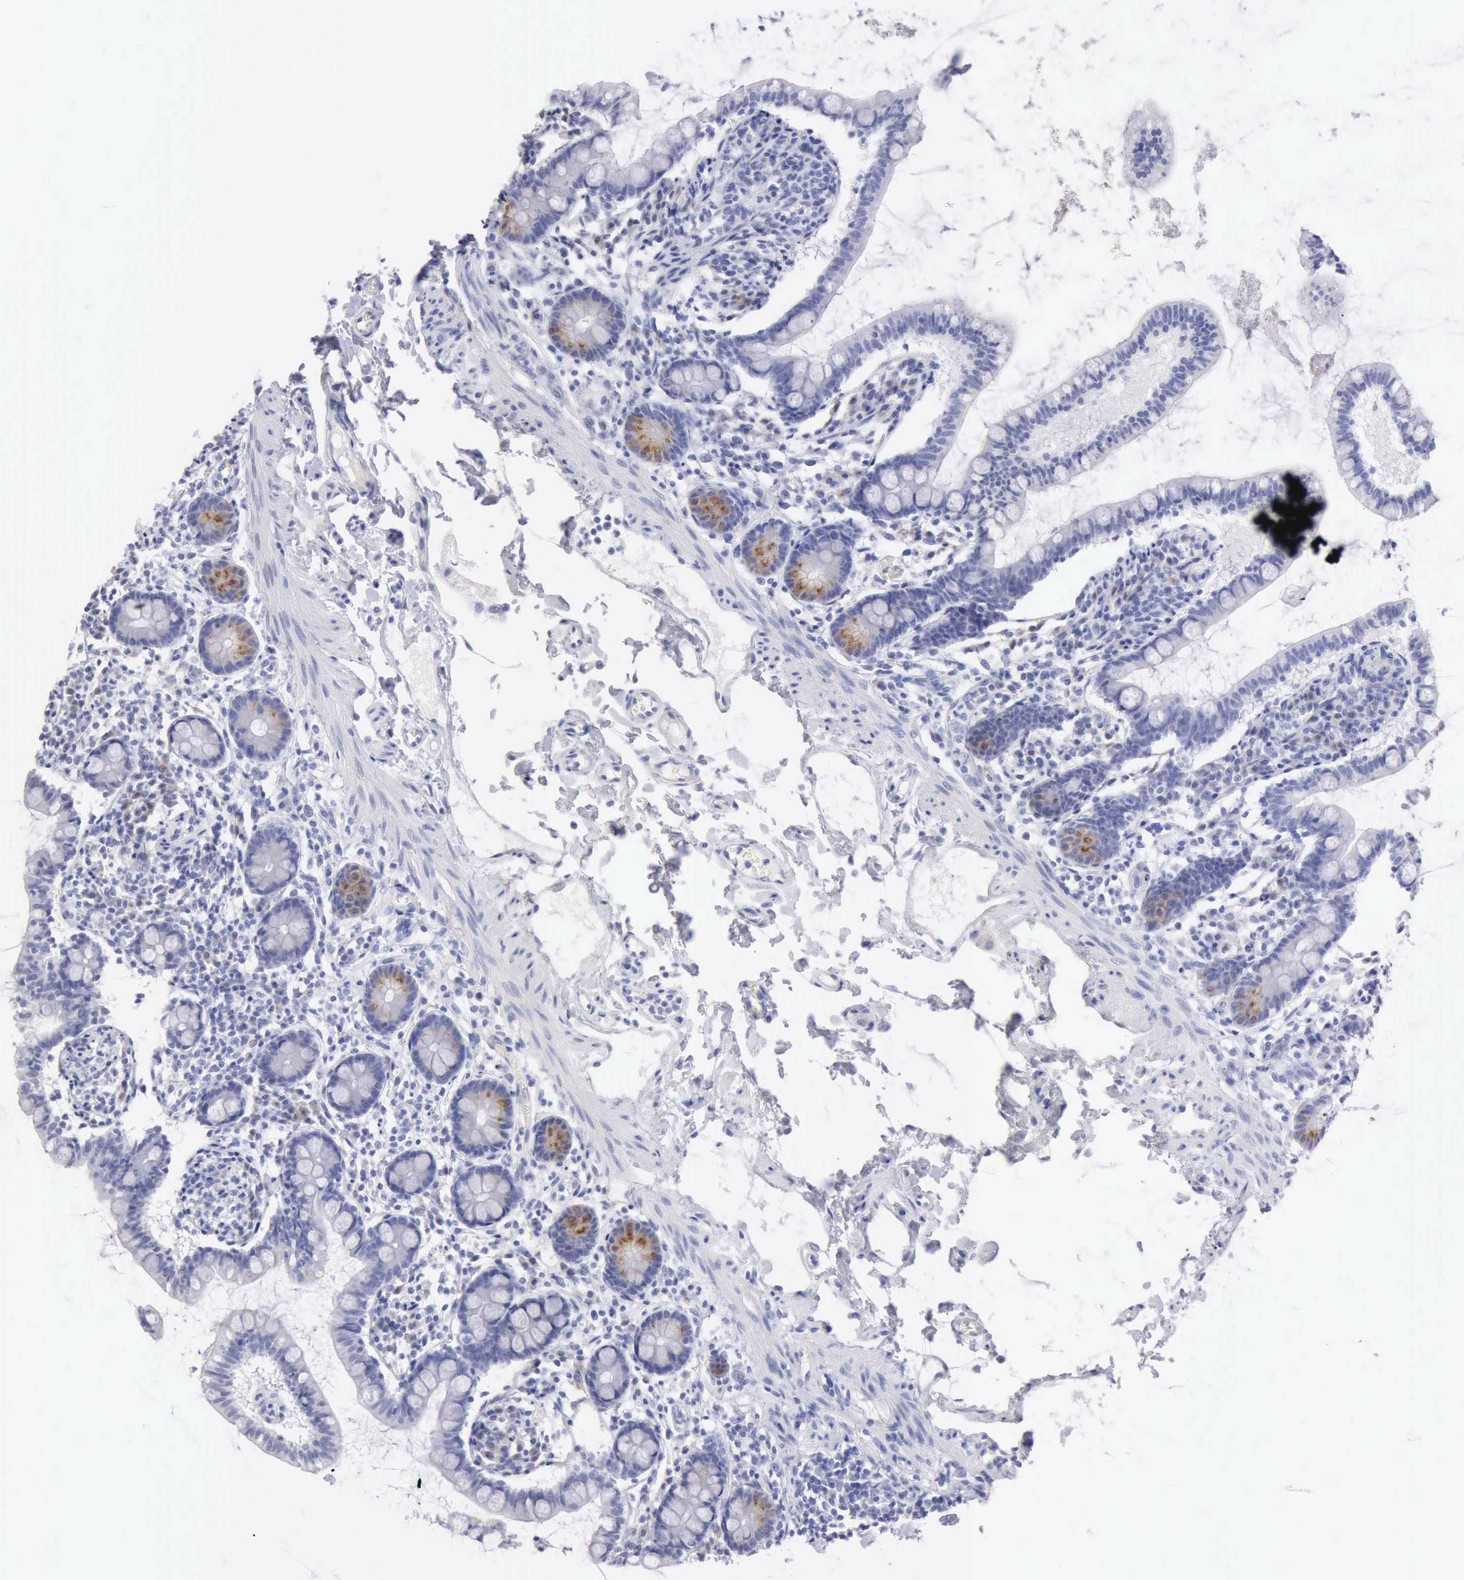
{"staining": {"intensity": "moderate", "quantity": "<25%", "location": "cytoplasmic/membranous"}, "tissue": "small intestine", "cell_type": "Glandular cells", "image_type": "normal", "snomed": [{"axis": "morphology", "description": "Normal tissue, NOS"}, {"axis": "topography", "description": "Small intestine"}], "caption": "Small intestine stained with immunohistochemistry (IHC) exhibits moderate cytoplasmic/membranous positivity in about <25% of glandular cells.", "gene": "ANGEL1", "patient": {"sex": "female", "age": 61}}